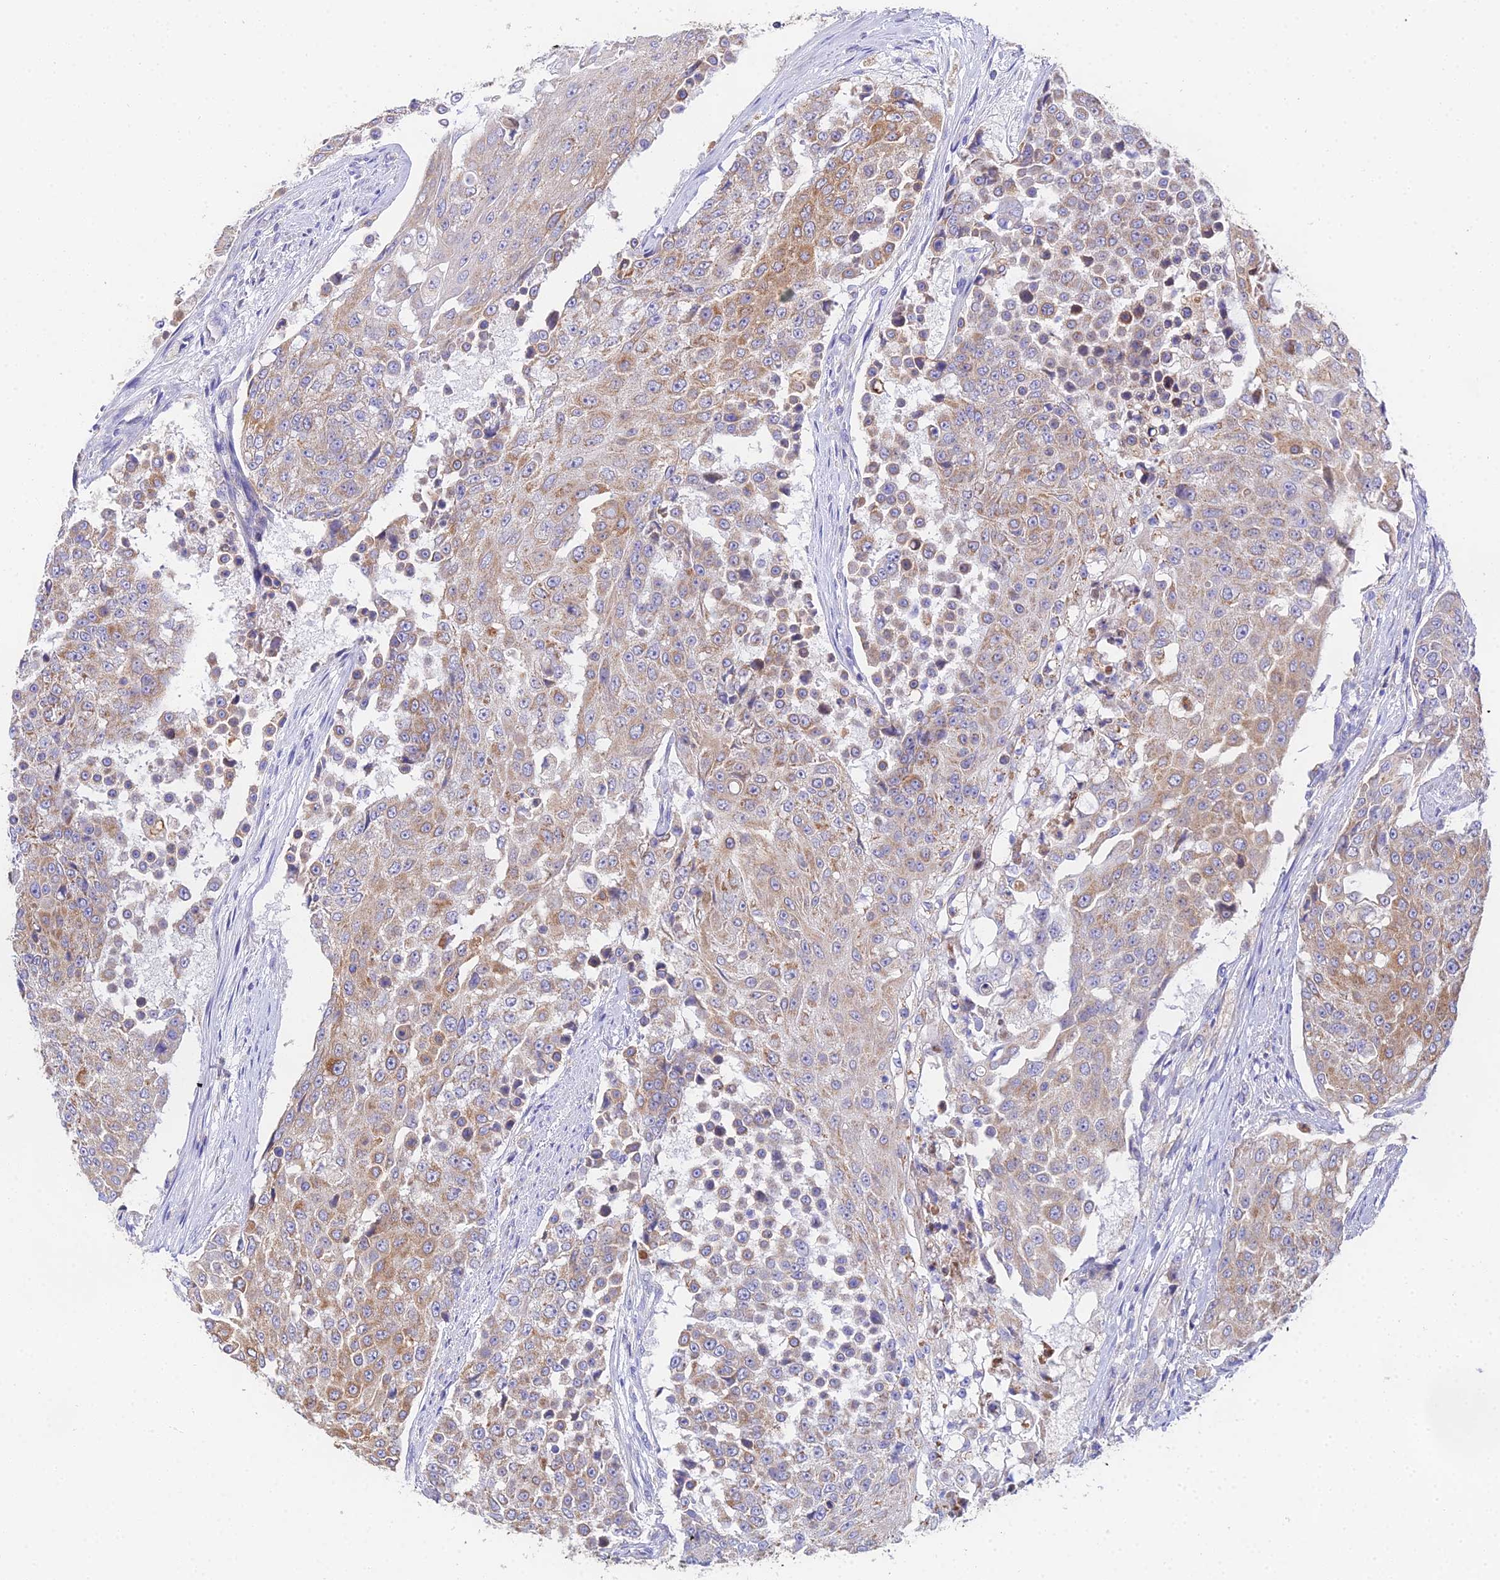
{"staining": {"intensity": "moderate", "quantity": "25%-75%", "location": "cytoplasmic/membranous"}, "tissue": "urothelial cancer", "cell_type": "Tumor cells", "image_type": "cancer", "snomed": [{"axis": "morphology", "description": "Urothelial carcinoma, High grade"}, {"axis": "topography", "description": "Urinary bladder"}], "caption": "Protein expression analysis of urothelial cancer displays moderate cytoplasmic/membranous staining in about 25%-75% of tumor cells.", "gene": "PPP2R2C", "patient": {"sex": "female", "age": 63}}